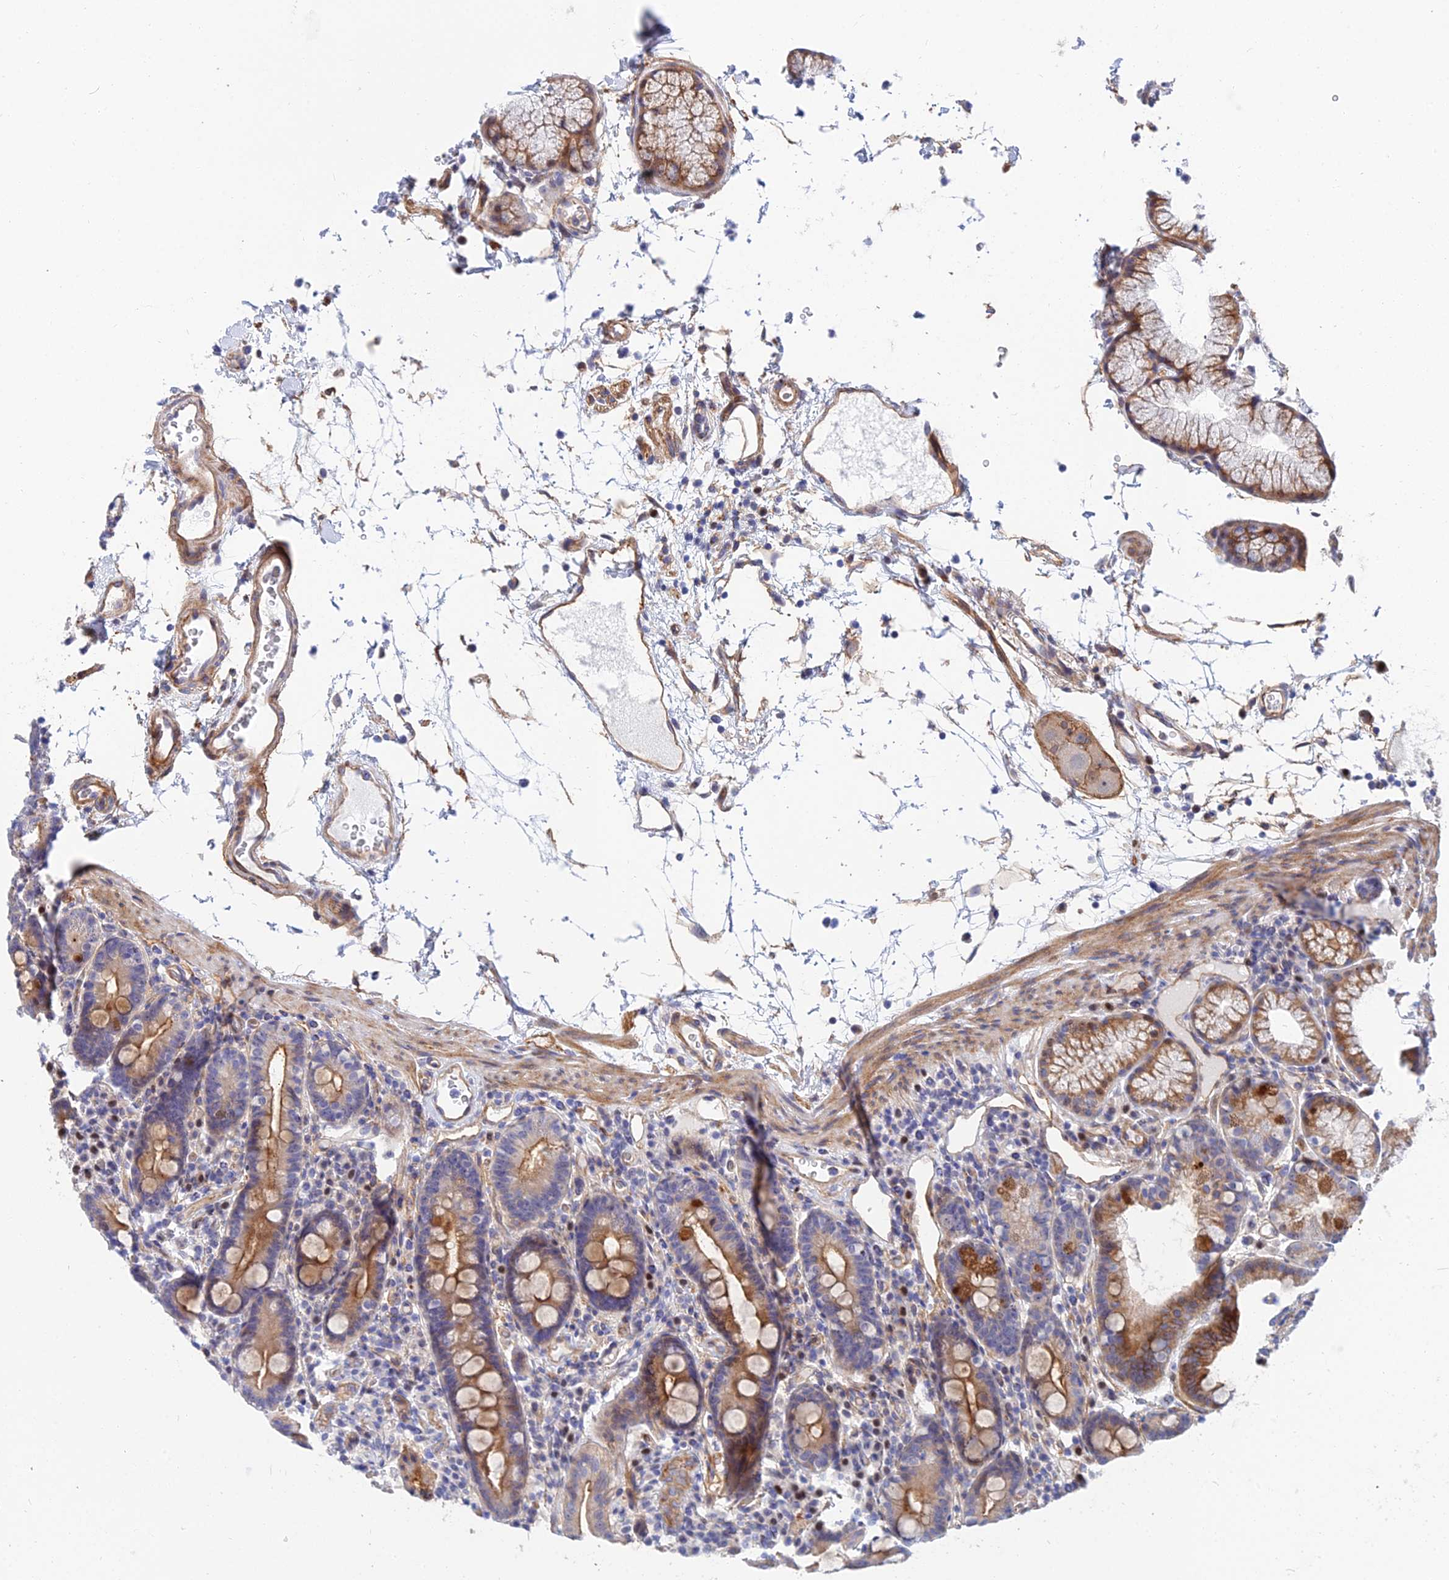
{"staining": {"intensity": "moderate", "quantity": "25%-75%", "location": "cytoplasmic/membranous"}, "tissue": "duodenum", "cell_type": "Glandular cells", "image_type": "normal", "snomed": [{"axis": "morphology", "description": "Normal tissue, NOS"}, {"axis": "topography", "description": "Duodenum"}], "caption": "Moderate cytoplasmic/membranous protein staining is seen in approximately 25%-75% of glandular cells in duodenum.", "gene": "TRIM43B", "patient": {"sex": "male", "age": 54}}